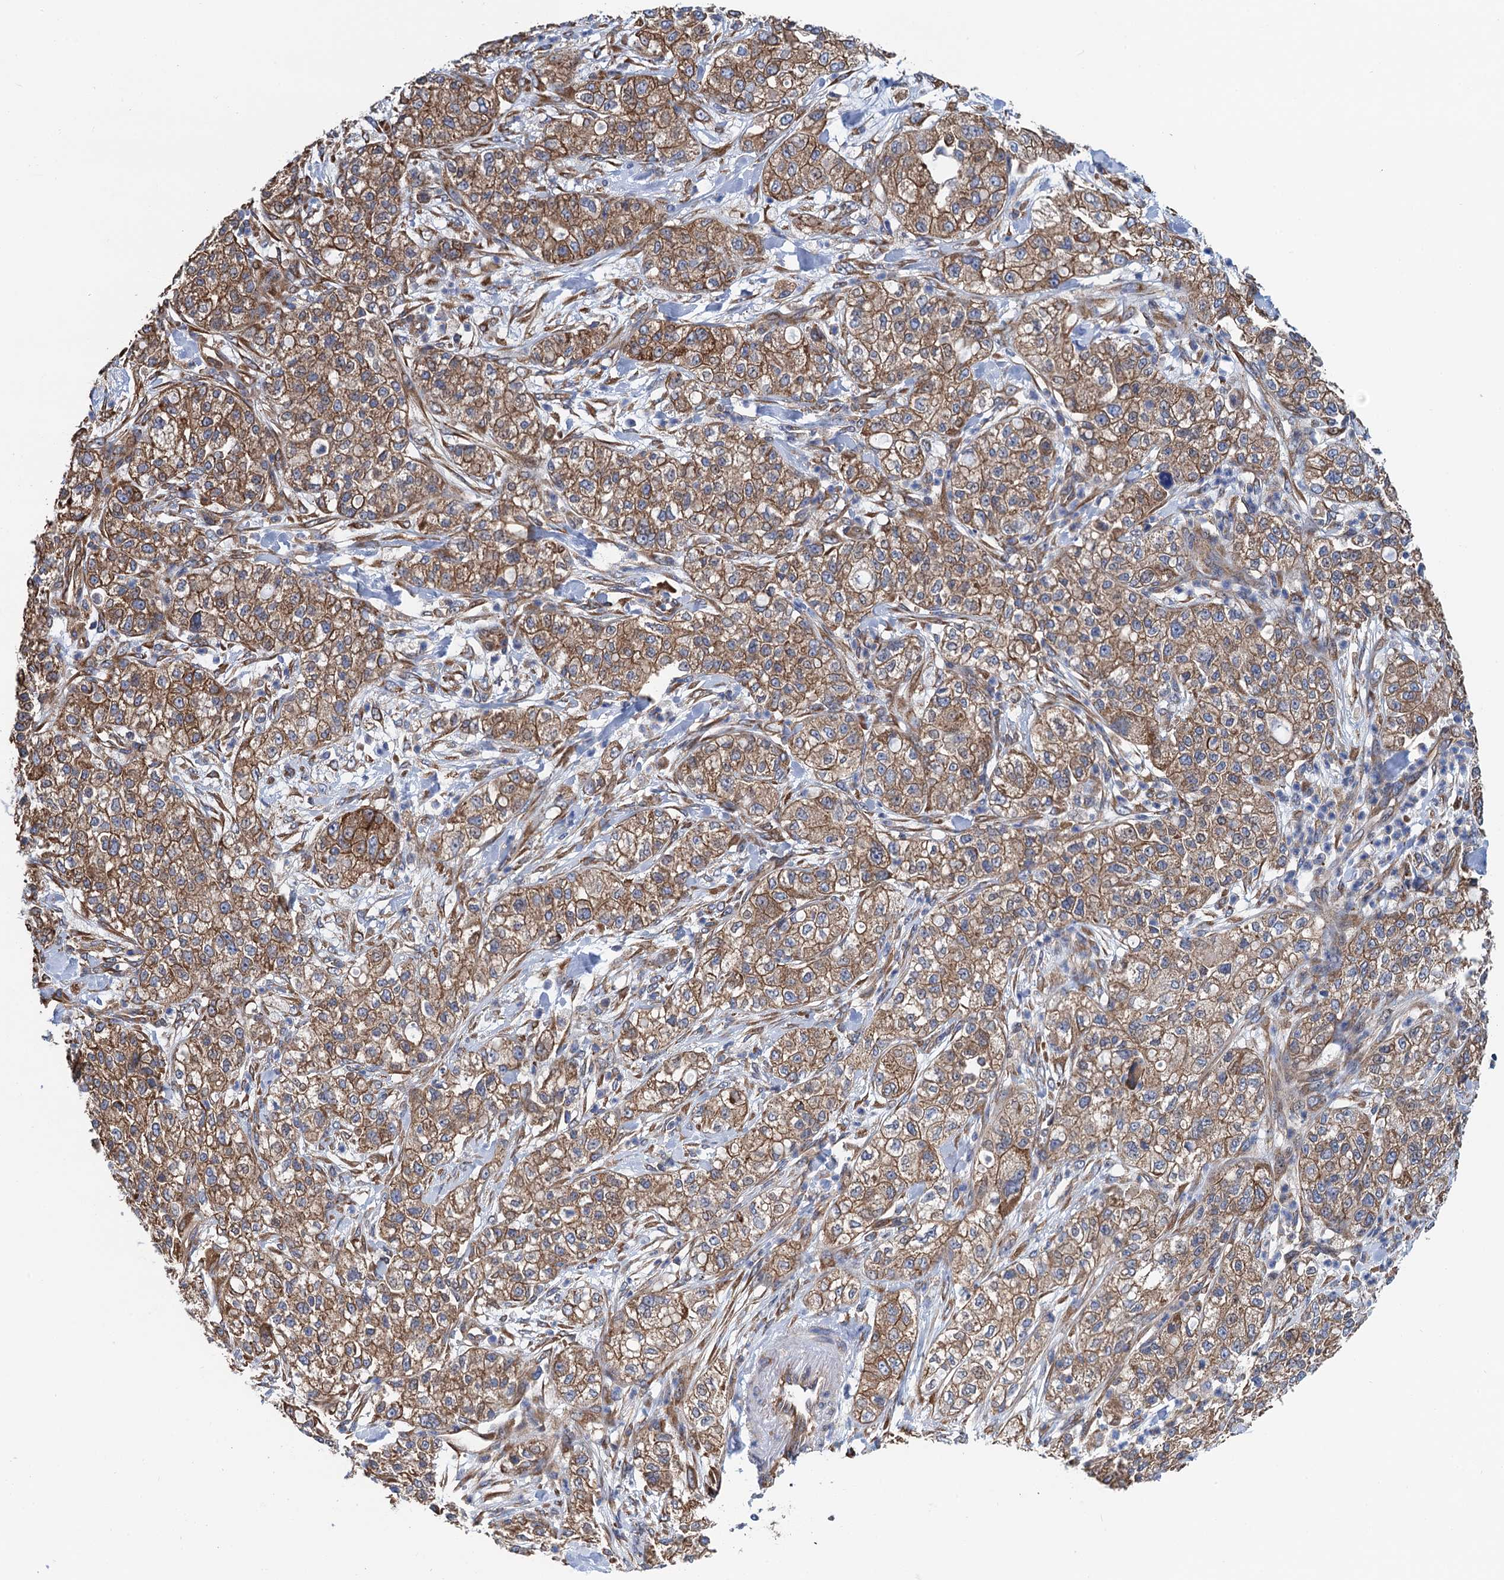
{"staining": {"intensity": "moderate", "quantity": ">75%", "location": "cytoplasmic/membranous"}, "tissue": "pancreatic cancer", "cell_type": "Tumor cells", "image_type": "cancer", "snomed": [{"axis": "morphology", "description": "Adenocarcinoma, NOS"}, {"axis": "topography", "description": "Pancreas"}], "caption": "Adenocarcinoma (pancreatic) stained for a protein displays moderate cytoplasmic/membranous positivity in tumor cells. The protein is stained brown, and the nuclei are stained in blue (DAB IHC with brightfield microscopy, high magnification).", "gene": "SLC12A7", "patient": {"sex": "female", "age": 78}}